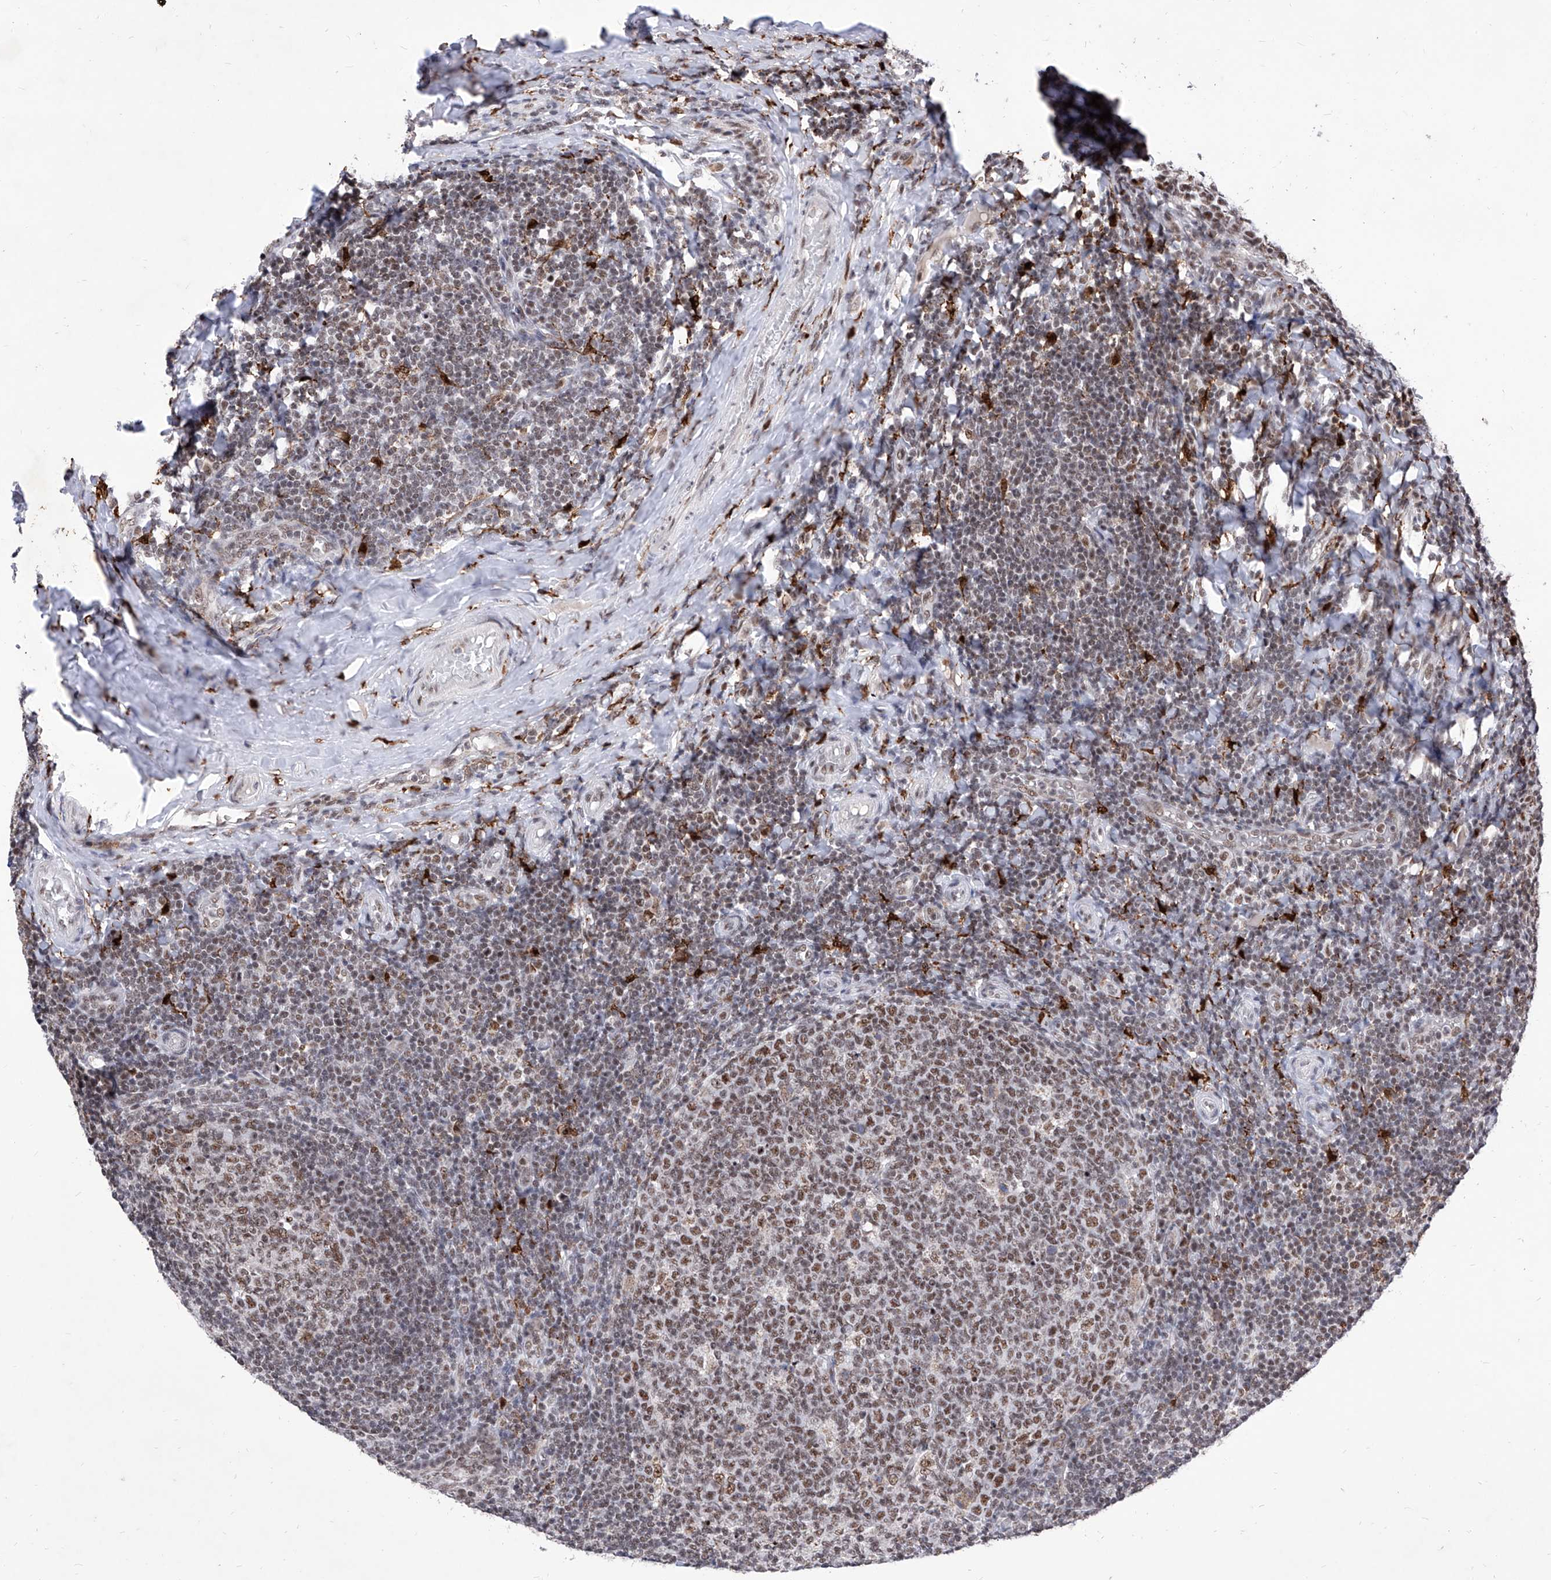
{"staining": {"intensity": "moderate", "quantity": ">75%", "location": "nuclear"}, "tissue": "tonsil", "cell_type": "Germinal center cells", "image_type": "normal", "snomed": [{"axis": "morphology", "description": "Normal tissue, NOS"}, {"axis": "topography", "description": "Tonsil"}], "caption": "High-magnification brightfield microscopy of normal tonsil stained with DAB (brown) and counterstained with hematoxylin (blue). germinal center cells exhibit moderate nuclear expression is identified in approximately>75% of cells. (DAB = brown stain, brightfield microscopy at high magnification).", "gene": "PHF5A", "patient": {"sex": "female", "age": 19}}